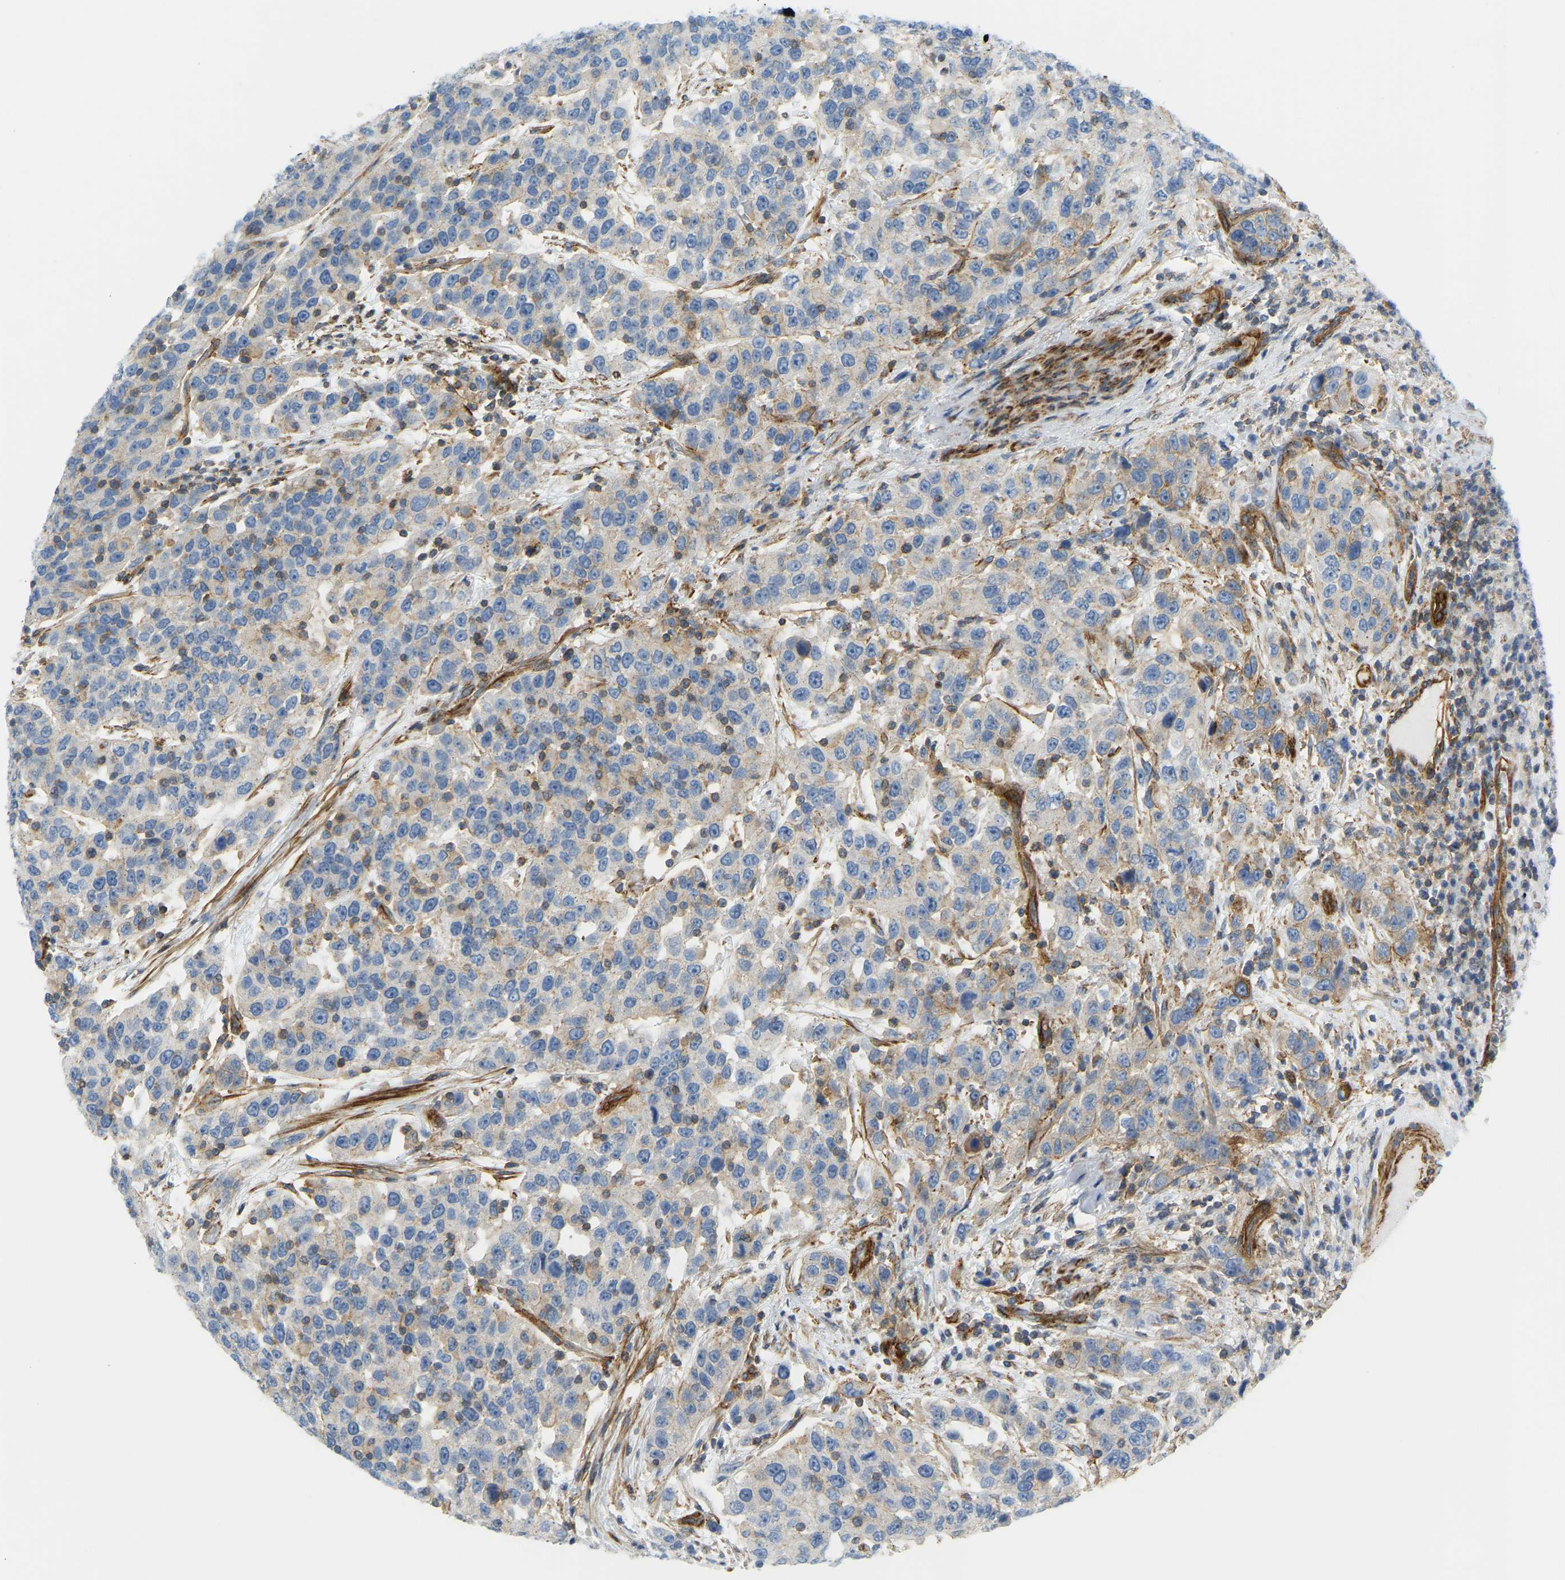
{"staining": {"intensity": "weak", "quantity": "25%-75%", "location": "cytoplasmic/membranous"}, "tissue": "urothelial cancer", "cell_type": "Tumor cells", "image_type": "cancer", "snomed": [{"axis": "morphology", "description": "Urothelial carcinoma, High grade"}, {"axis": "topography", "description": "Urinary bladder"}], "caption": "An immunohistochemistry micrograph of neoplastic tissue is shown. Protein staining in brown highlights weak cytoplasmic/membranous positivity in urothelial carcinoma (high-grade) within tumor cells.", "gene": "MYL3", "patient": {"sex": "female", "age": 80}}